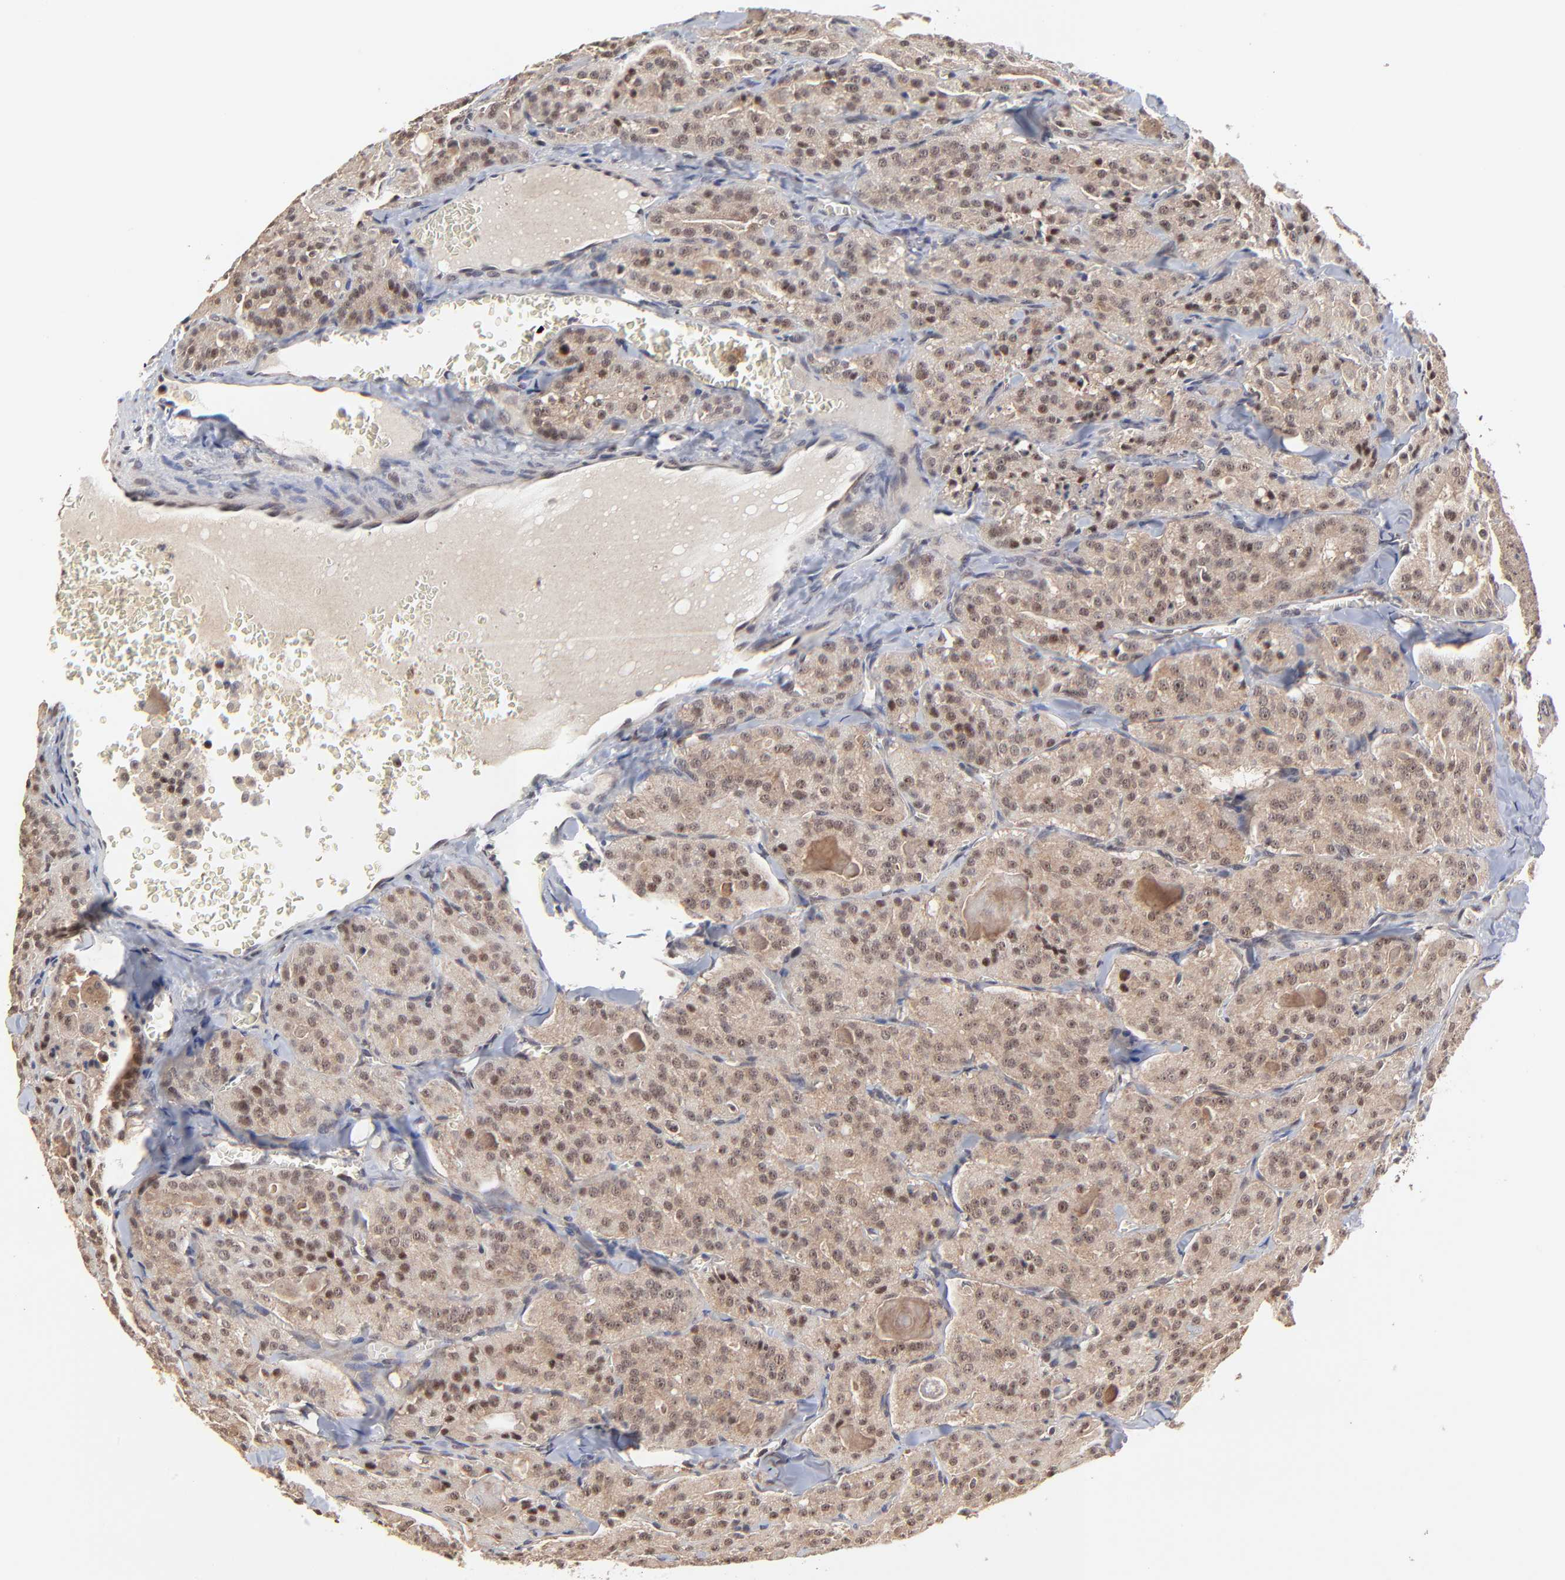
{"staining": {"intensity": "moderate", "quantity": ">75%", "location": "cytoplasmic/membranous"}, "tissue": "thyroid cancer", "cell_type": "Tumor cells", "image_type": "cancer", "snomed": [{"axis": "morphology", "description": "Carcinoma, NOS"}, {"axis": "topography", "description": "Thyroid gland"}], "caption": "Immunohistochemical staining of human thyroid cancer (carcinoma) exhibits moderate cytoplasmic/membranous protein positivity in about >75% of tumor cells.", "gene": "FRMD8", "patient": {"sex": "male", "age": 76}}